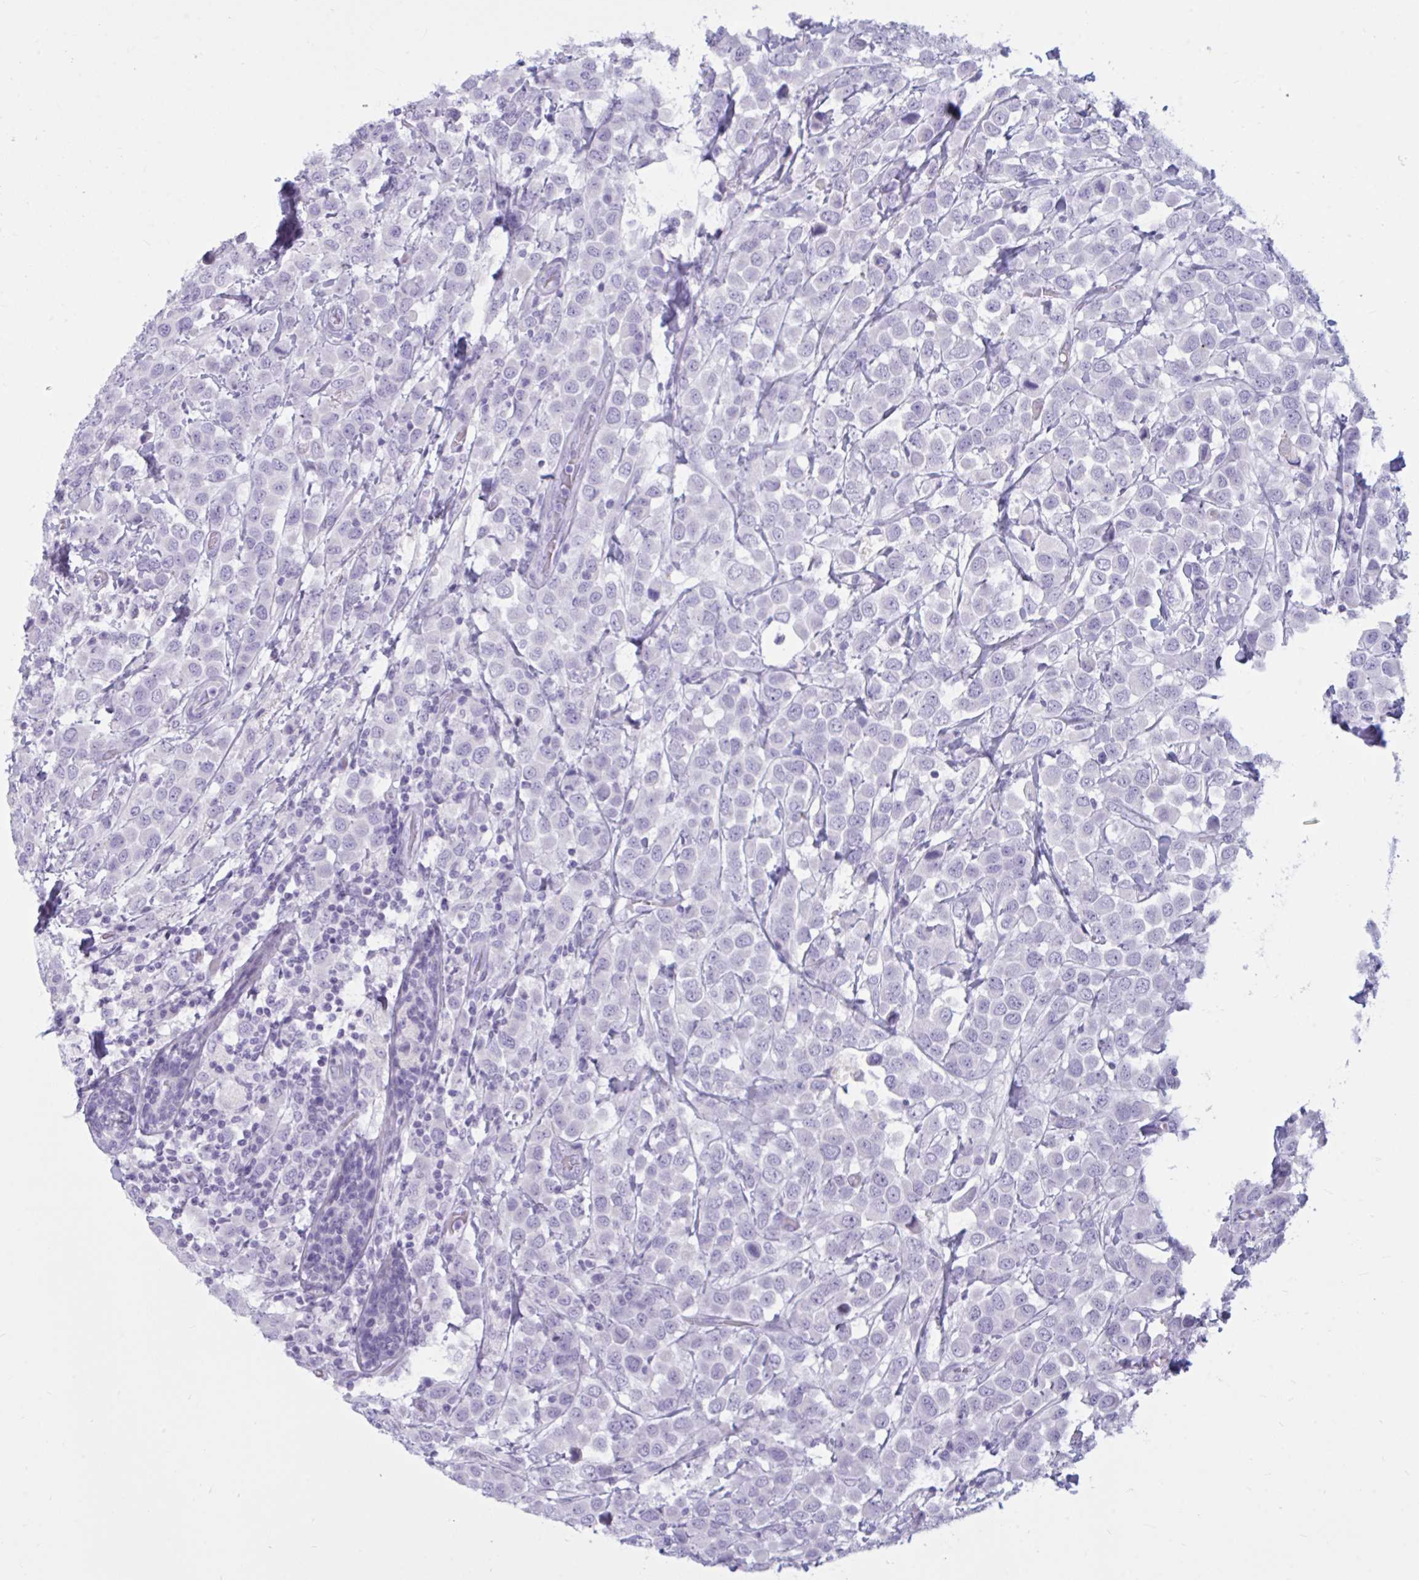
{"staining": {"intensity": "negative", "quantity": "none", "location": "none"}, "tissue": "breast cancer", "cell_type": "Tumor cells", "image_type": "cancer", "snomed": [{"axis": "morphology", "description": "Duct carcinoma"}, {"axis": "topography", "description": "Breast"}], "caption": "There is no significant expression in tumor cells of intraductal carcinoma (breast).", "gene": "BBS10", "patient": {"sex": "female", "age": 61}}